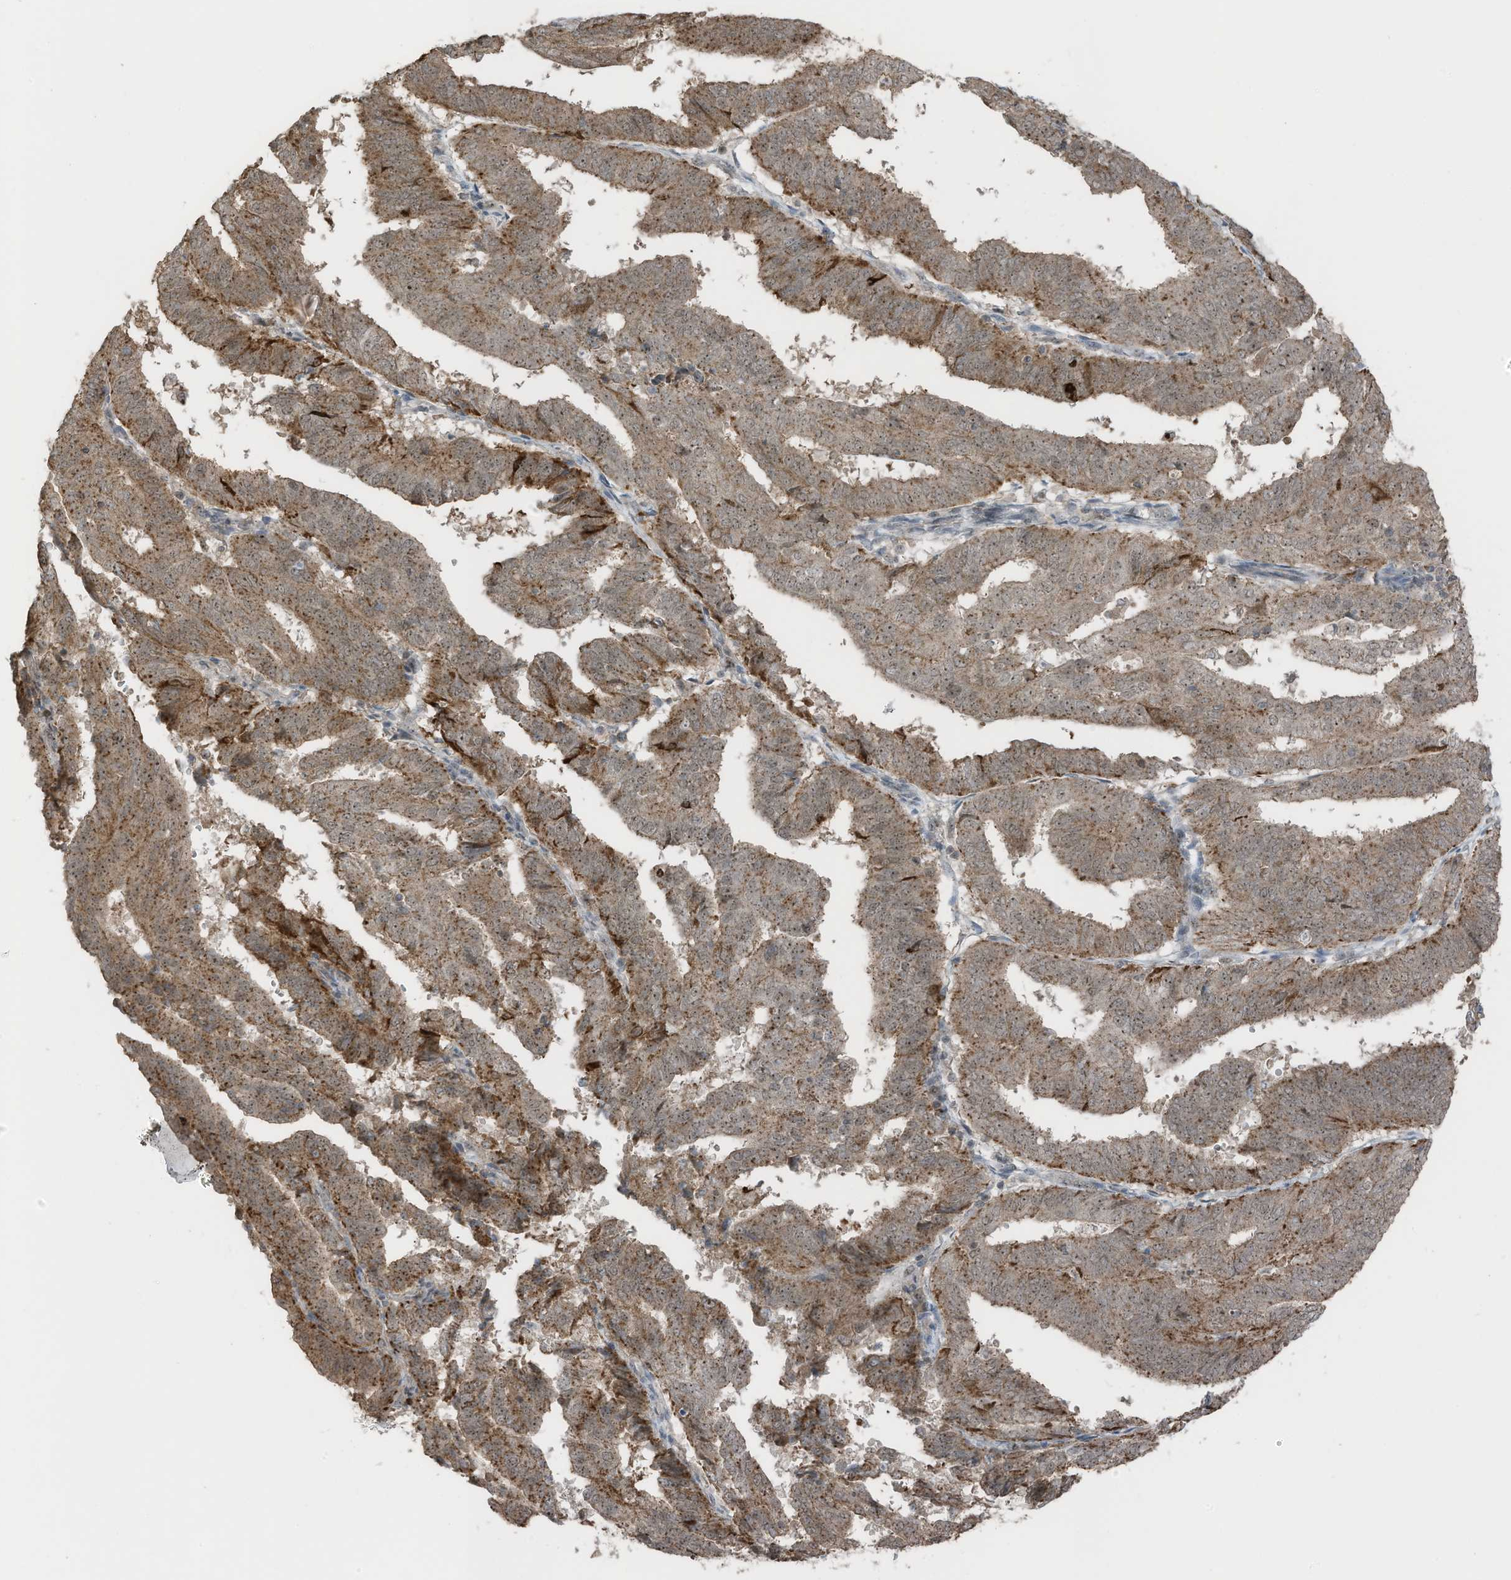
{"staining": {"intensity": "moderate", "quantity": ">75%", "location": "cytoplasmic/membranous,nuclear"}, "tissue": "endometrial cancer", "cell_type": "Tumor cells", "image_type": "cancer", "snomed": [{"axis": "morphology", "description": "Adenocarcinoma, NOS"}, {"axis": "topography", "description": "Uterus"}], "caption": "Endometrial cancer stained with immunohistochemistry exhibits moderate cytoplasmic/membranous and nuclear expression in approximately >75% of tumor cells.", "gene": "UTP3", "patient": {"sex": "female", "age": 77}}